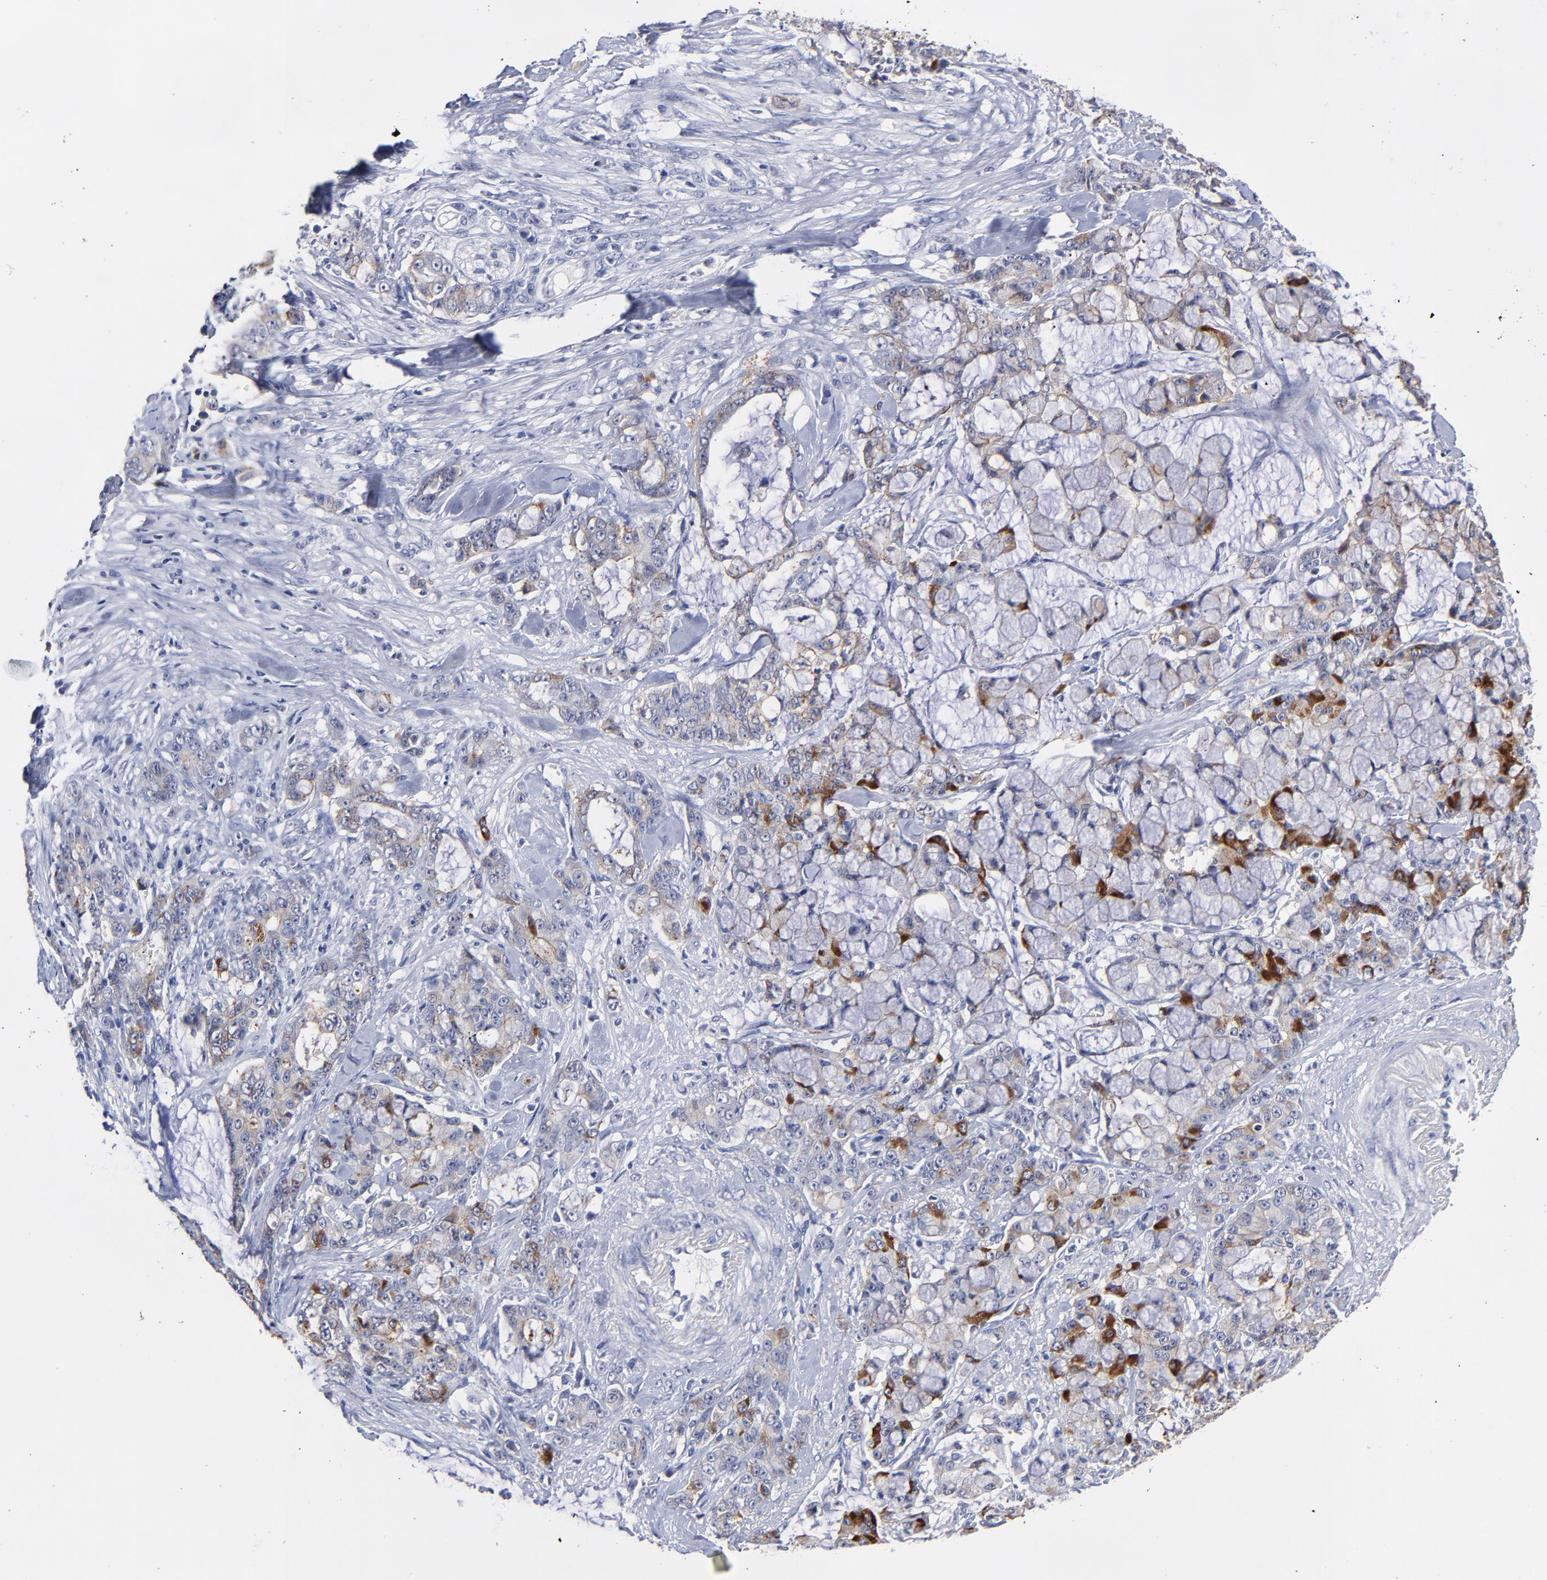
{"staining": {"intensity": "strong", "quantity": "<25%", "location": "cytoplasmic/membranous"}, "tissue": "pancreatic cancer", "cell_type": "Tumor cells", "image_type": "cancer", "snomed": [{"axis": "morphology", "description": "Adenocarcinoma, NOS"}, {"axis": "topography", "description": "Pancreas"}], "caption": "The immunohistochemical stain labels strong cytoplasmic/membranous expression in tumor cells of pancreatic cancer (adenocarcinoma) tissue.", "gene": "CXADR", "patient": {"sex": "female", "age": 73}}